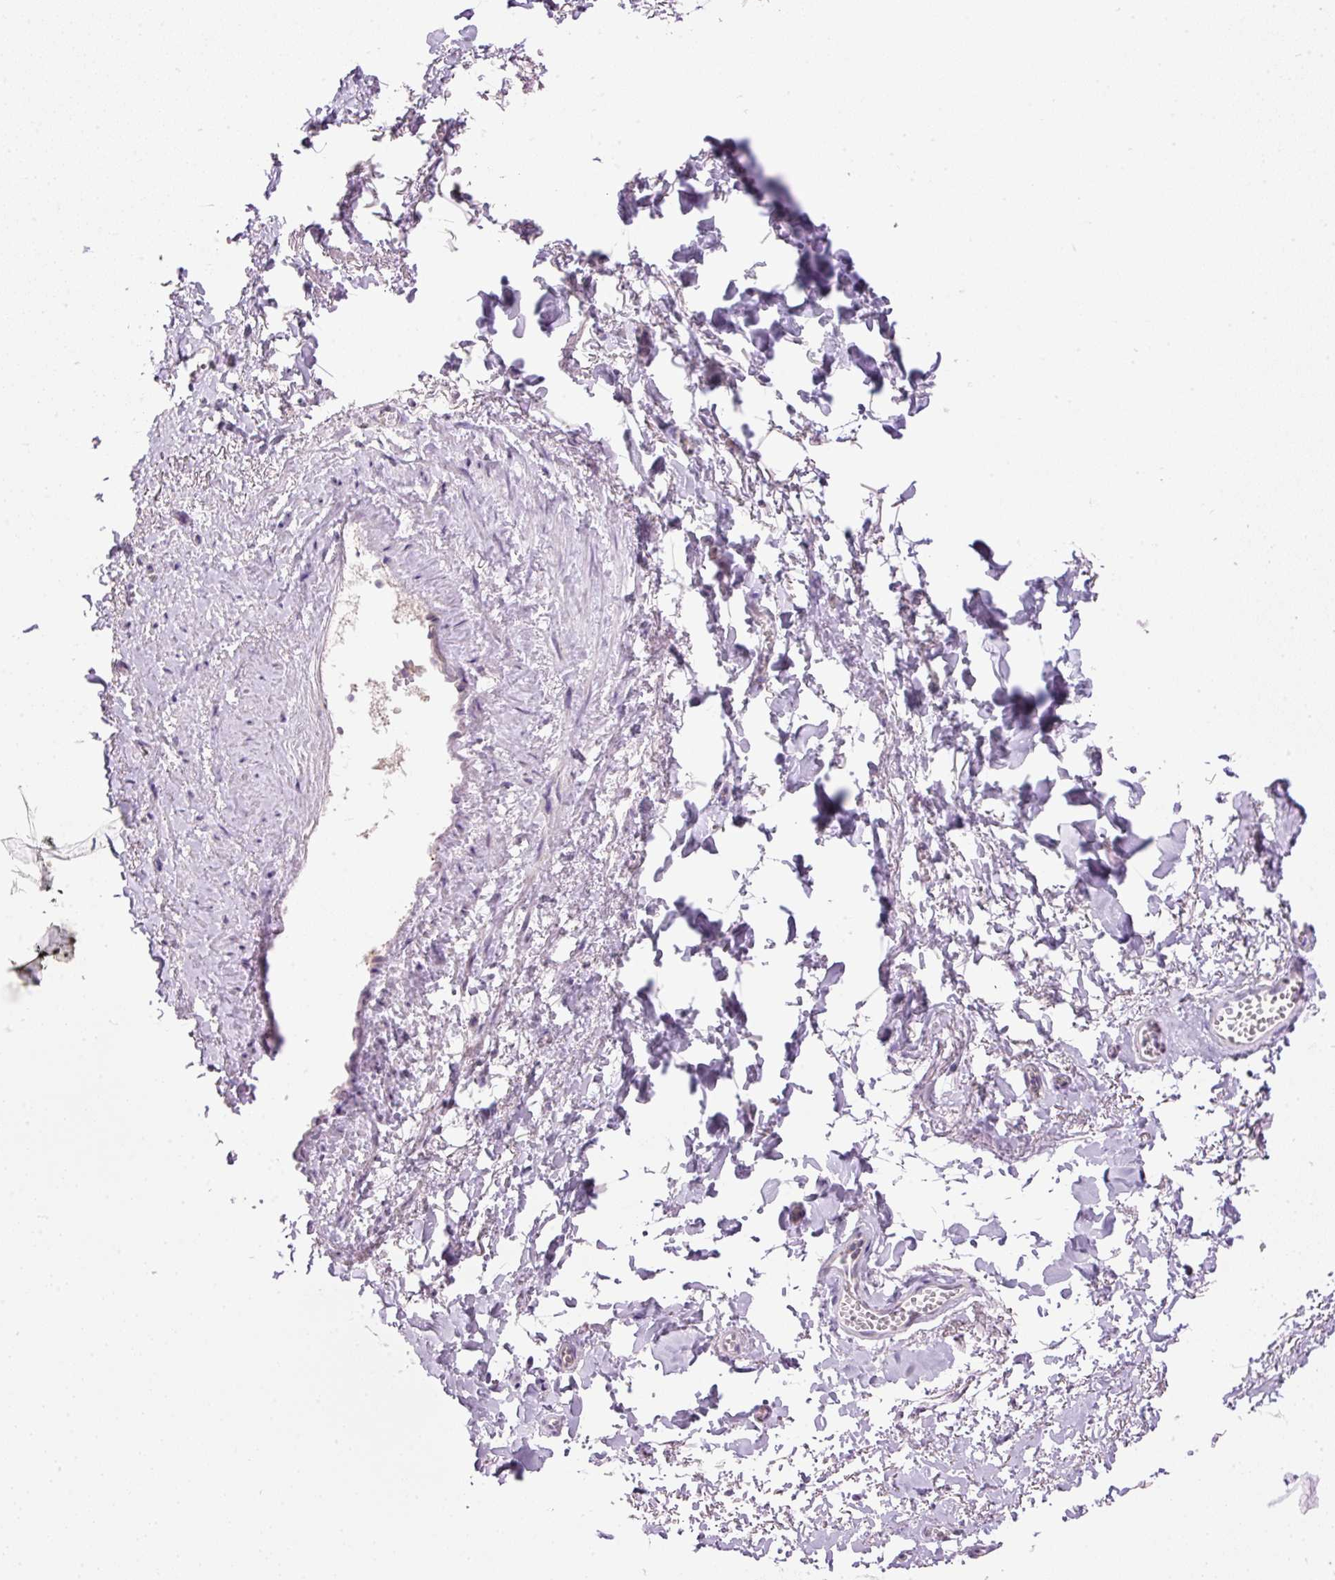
{"staining": {"intensity": "negative", "quantity": "none", "location": "none"}, "tissue": "adipose tissue", "cell_type": "Adipocytes", "image_type": "normal", "snomed": [{"axis": "morphology", "description": "Normal tissue, NOS"}, {"axis": "topography", "description": "Vulva"}, {"axis": "topography", "description": "Vagina"}, {"axis": "topography", "description": "Peripheral nerve tissue"}], "caption": "Immunohistochemistry micrograph of benign human adipose tissue stained for a protein (brown), which shows no positivity in adipocytes. (DAB immunohistochemistry (IHC) visualized using brightfield microscopy, high magnification).", "gene": "KPNA2", "patient": {"sex": "female", "age": 66}}